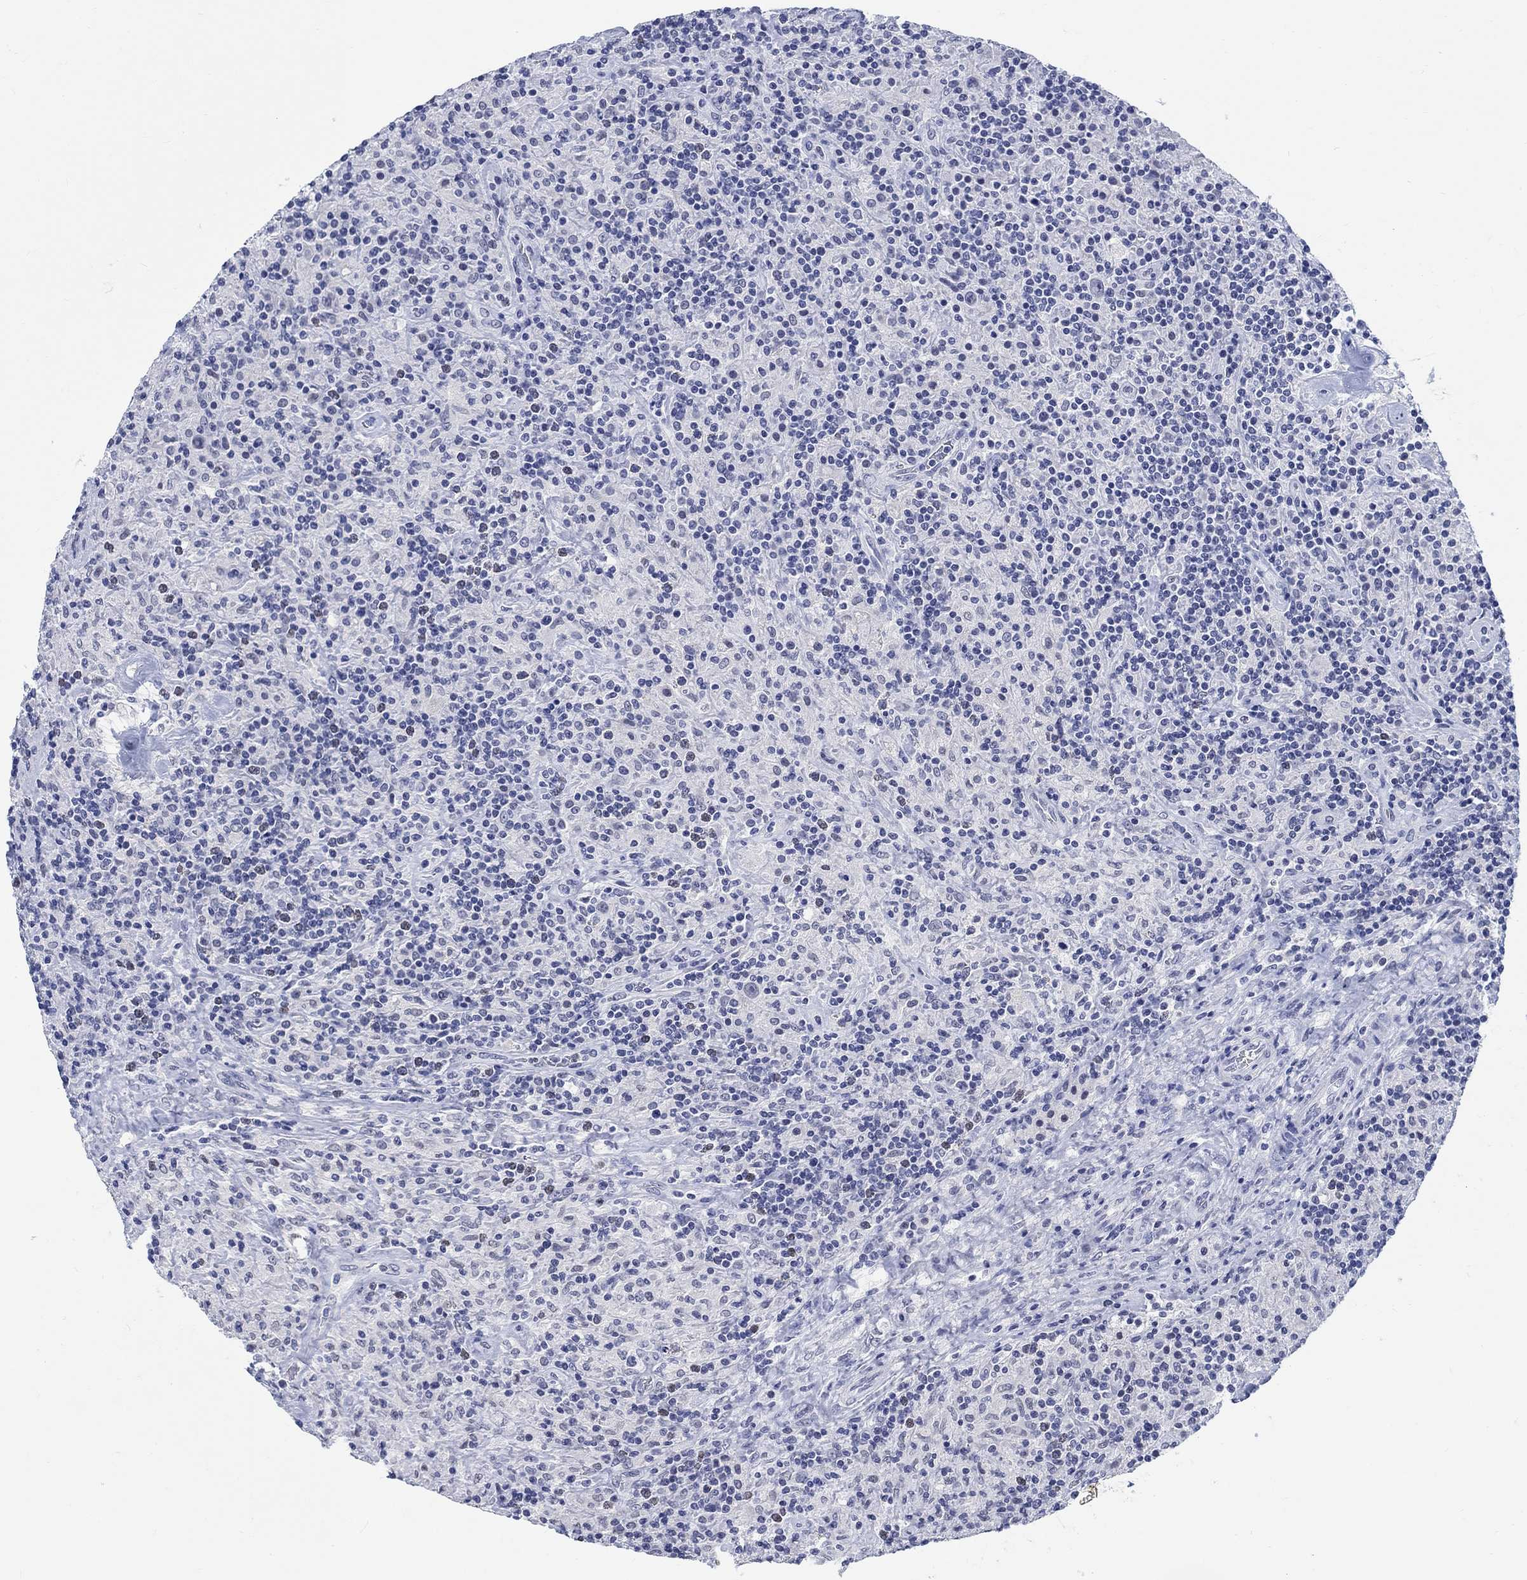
{"staining": {"intensity": "negative", "quantity": "none", "location": "none"}, "tissue": "lymphoma", "cell_type": "Tumor cells", "image_type": "cancer", "snomed": [{"axis": "morphology", "description": "Hodgkin's disease, NOS"}, {"axis": "topography", "description": "Lymph node"}], "caption": "This is a histopathology image of immunohistochemistry (IHC) staining of Hodgkin's disease, which shows no expression in tumor cells.", "gene": "ANKS1B", "patient": {"sex": "male", "age": 70}}